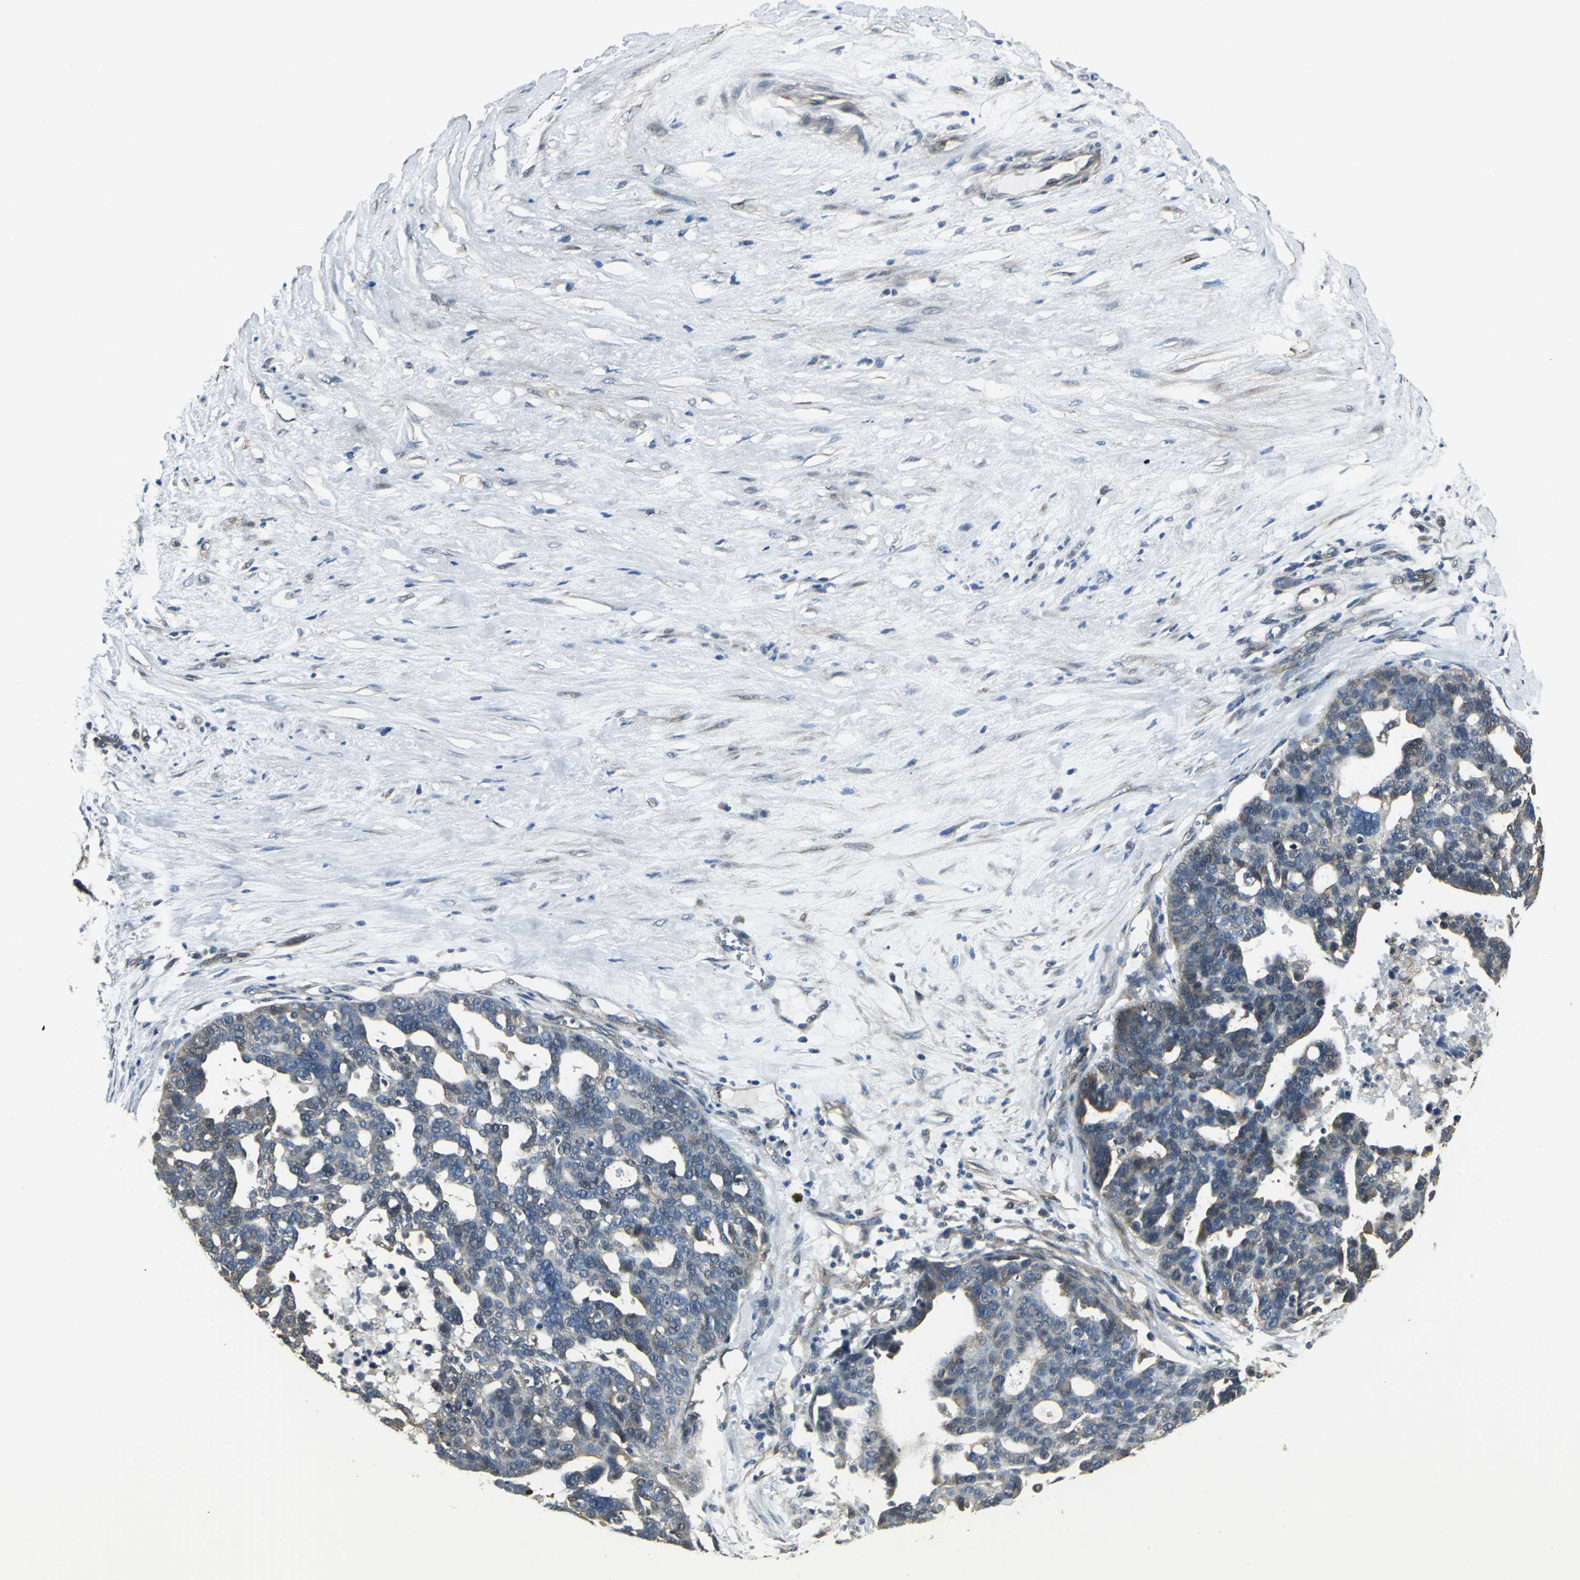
{"staining": {"intensity": "moderate", "quantity": "25%-75%", "location": "cytoplasmic/membranous"}, "tissue": "ovarian cancer", "cell_type": "Tumor cells", "image_type": "cancer", "snomed": [{"axis": "morphology", "description": "Cystadenocarcinoma, serous, NOS"}, {"axis": "topography", "description": "Ovary"}], "caption": "Immunohistochemistry (DAB (3,3'-diaminobenzidine)) staining of ovarian cancer displays moderate cytoplasmic/membranous protein expression in about 25%-75% of tumor cells.", "gene": "PFDN1", "patient": {"sex": "female", "age": 59}}